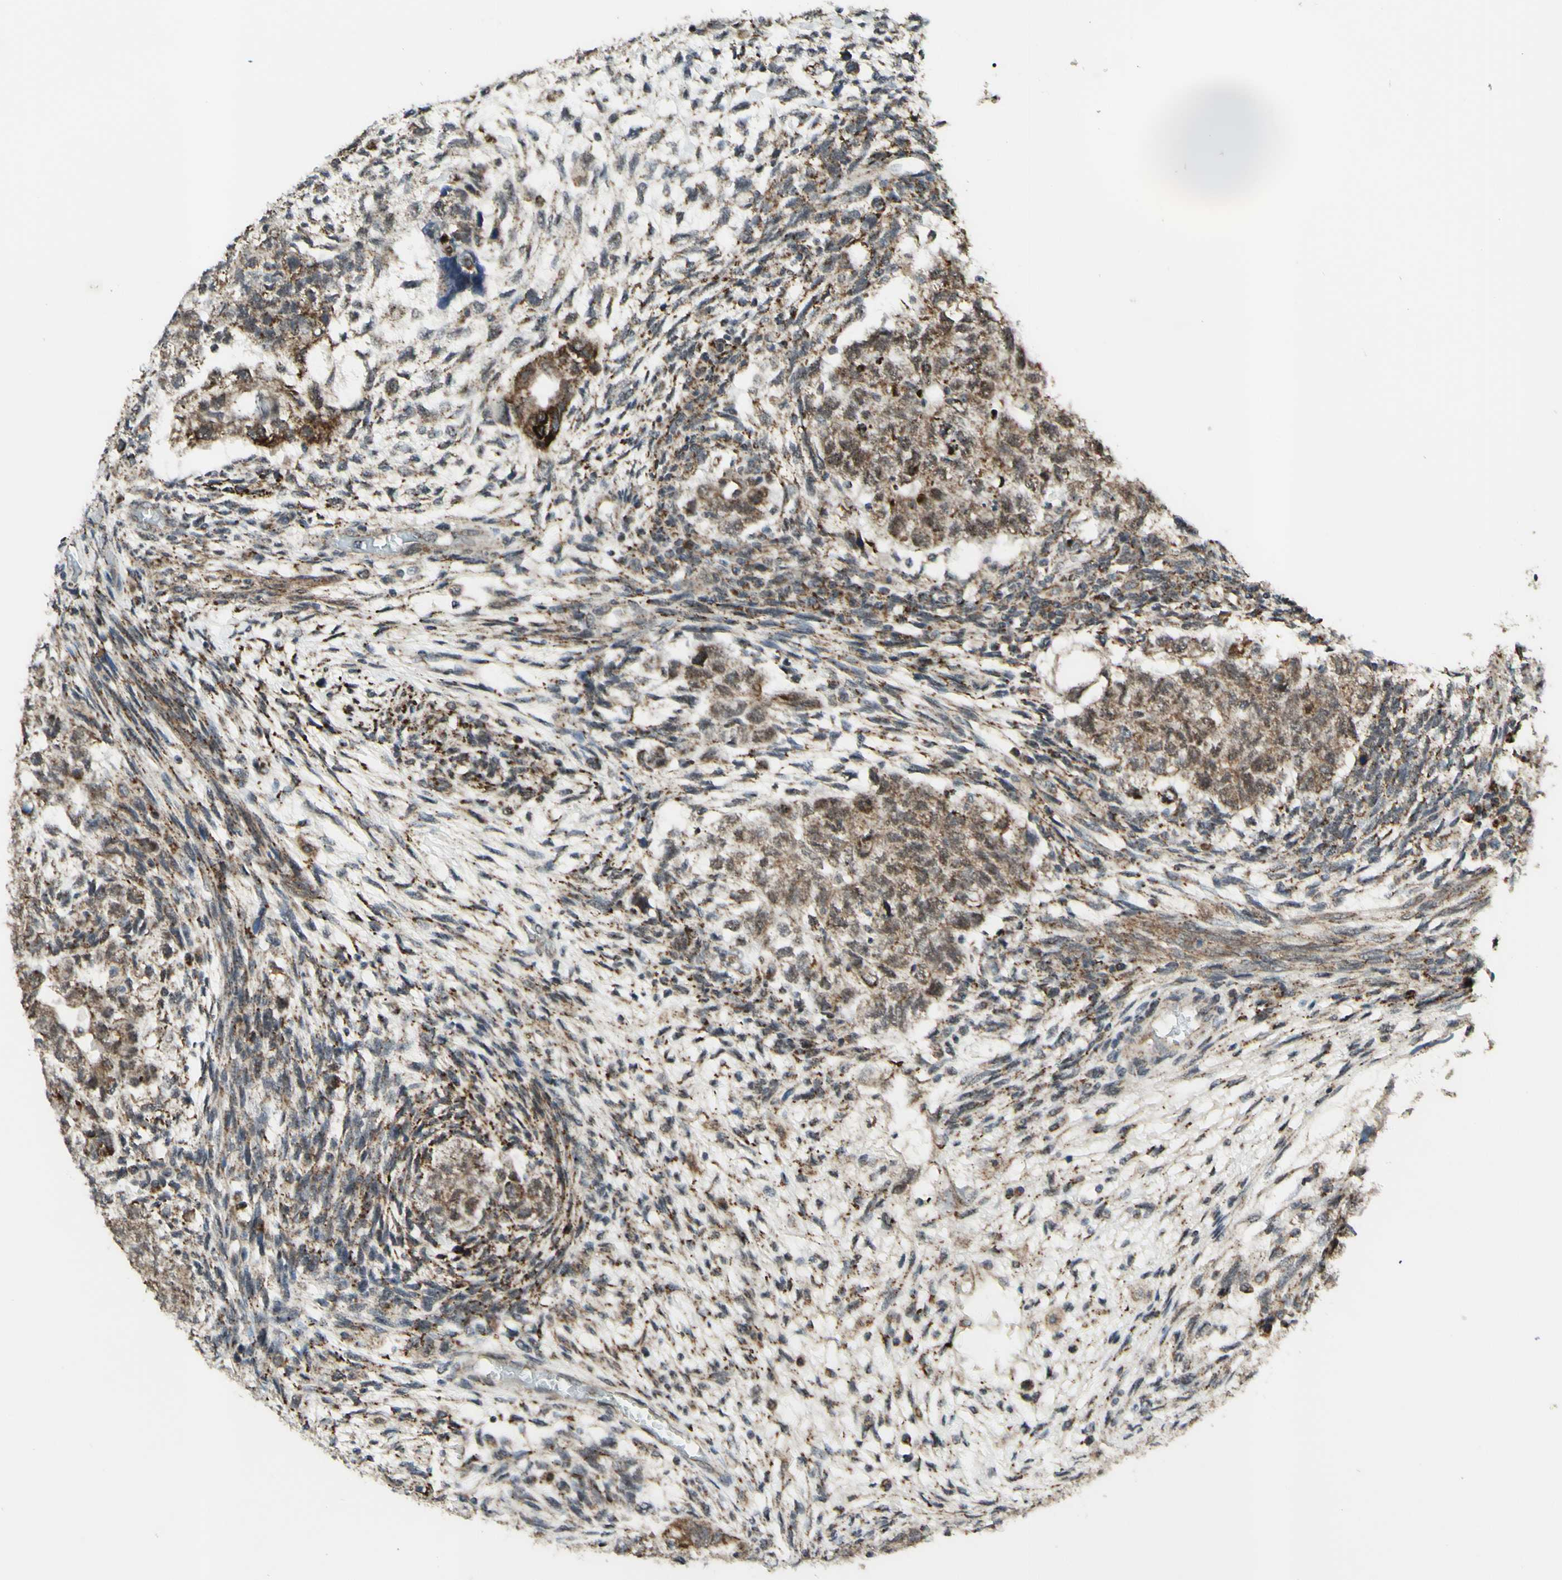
{"staining": {"intensity": "moderate", "quantity": ">75%", "location": "cytoplasmic/membranous"}, "tissue": "testis cancer", "cell_type": "Tumor cells", "image_type": "cancer", "snomed": [{"axis": "morphology", "description": "Normal tissue, NOS"}, {"axis": "morphology", "description": "Carcinoma, Embryonal, NOS"}, {"axis": "topography", "description": "Testis"}], "caption": "Immunohistochemical staining of human testis cancer (embryonal carcinoma) reveals moderate cytoplasmic/membranous protein expression in approximately >75% of tumor cells.", "gene": "DHRS3", "patient": {"sex": "male", "age": 36}}